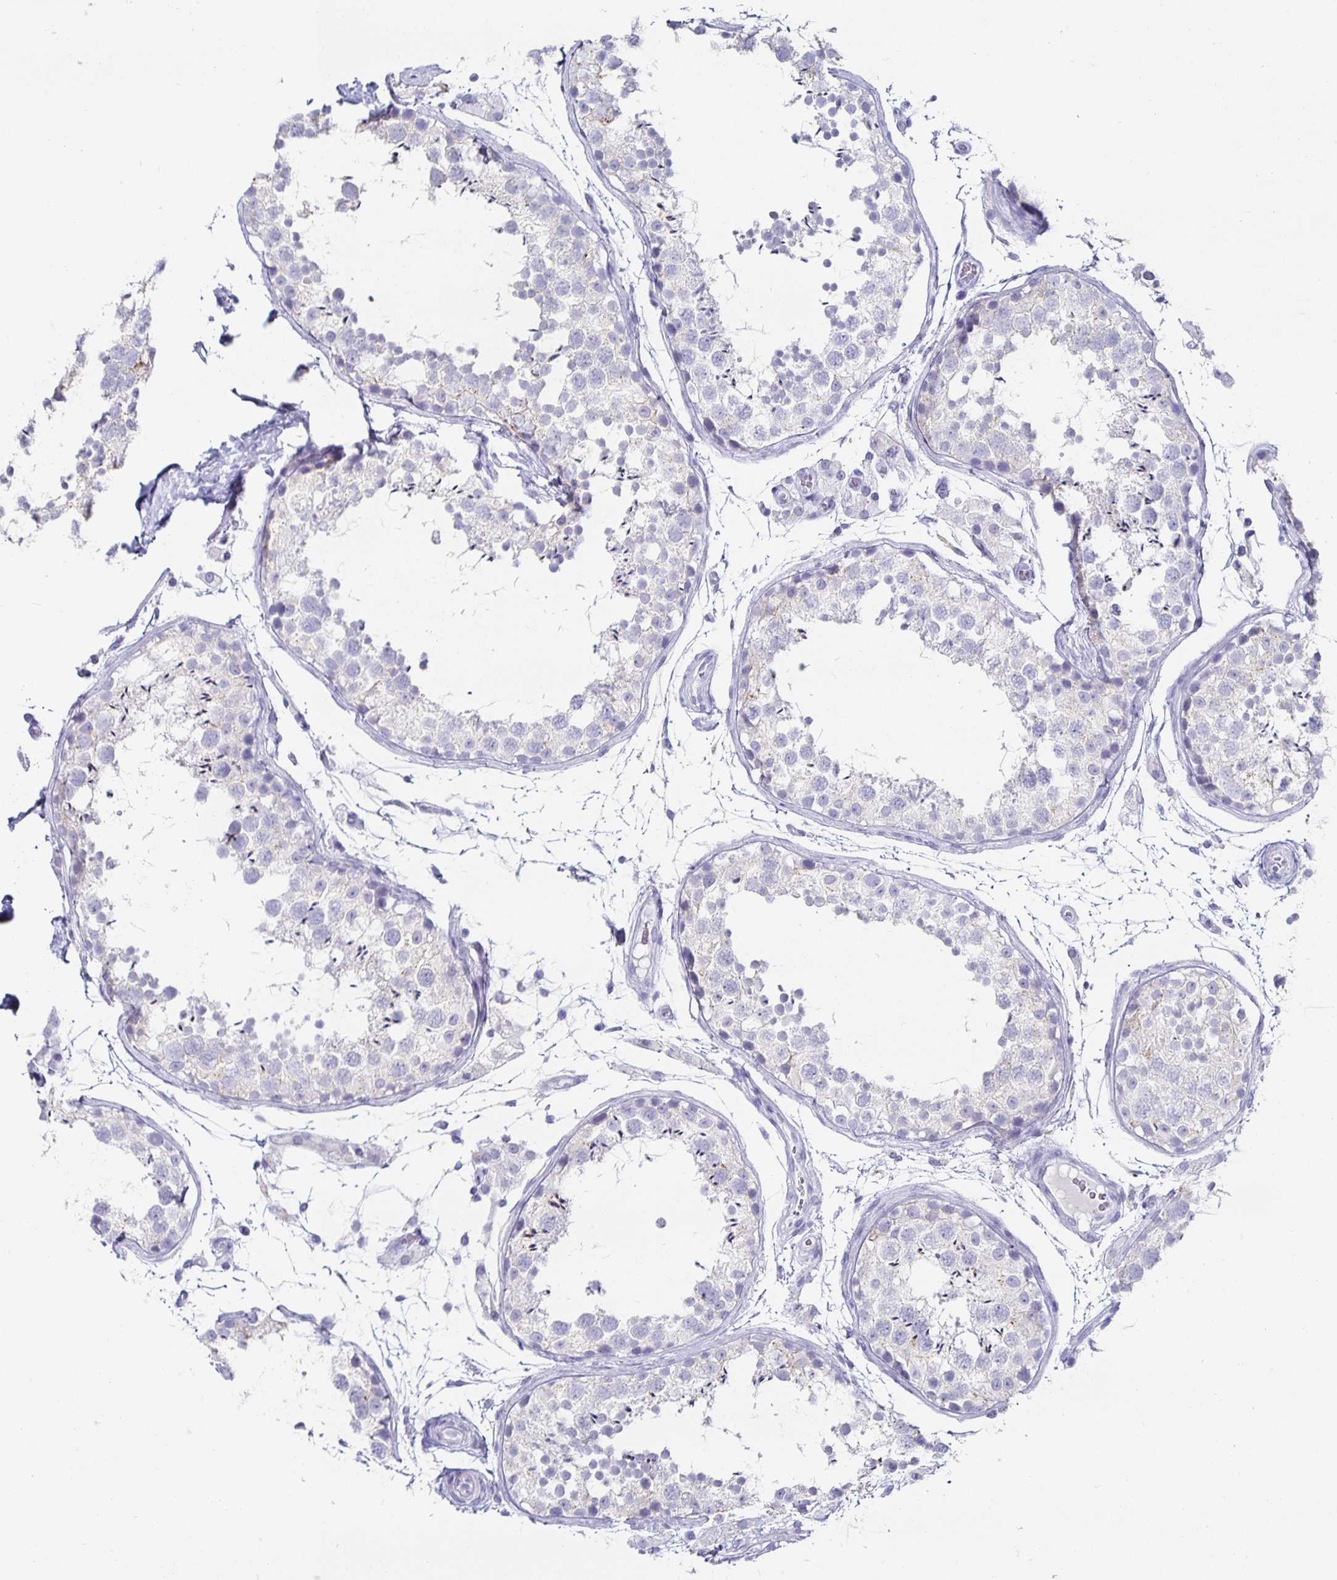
{"staining": {"intensity": "weak", "quantity": "25%-75%", "location": "cytoplasmic/membranous"}, "tissue": "testis", "cell_type": "Cells in seminiferous ducts", "image_type": "normal", "snomed": [{"axis": "morphology", "description": "Normal tissue, NOS"}, {"axis": "topography", "description": "Testis"}], "caption": "This is a photomicrograph of IHC staining of normal testis, which shows weak staining in the cytoplasmic/membranous of cells in seminiferous ducts.", "gene": "CHGA", "patient": {"sex": "male", "age": 29}}